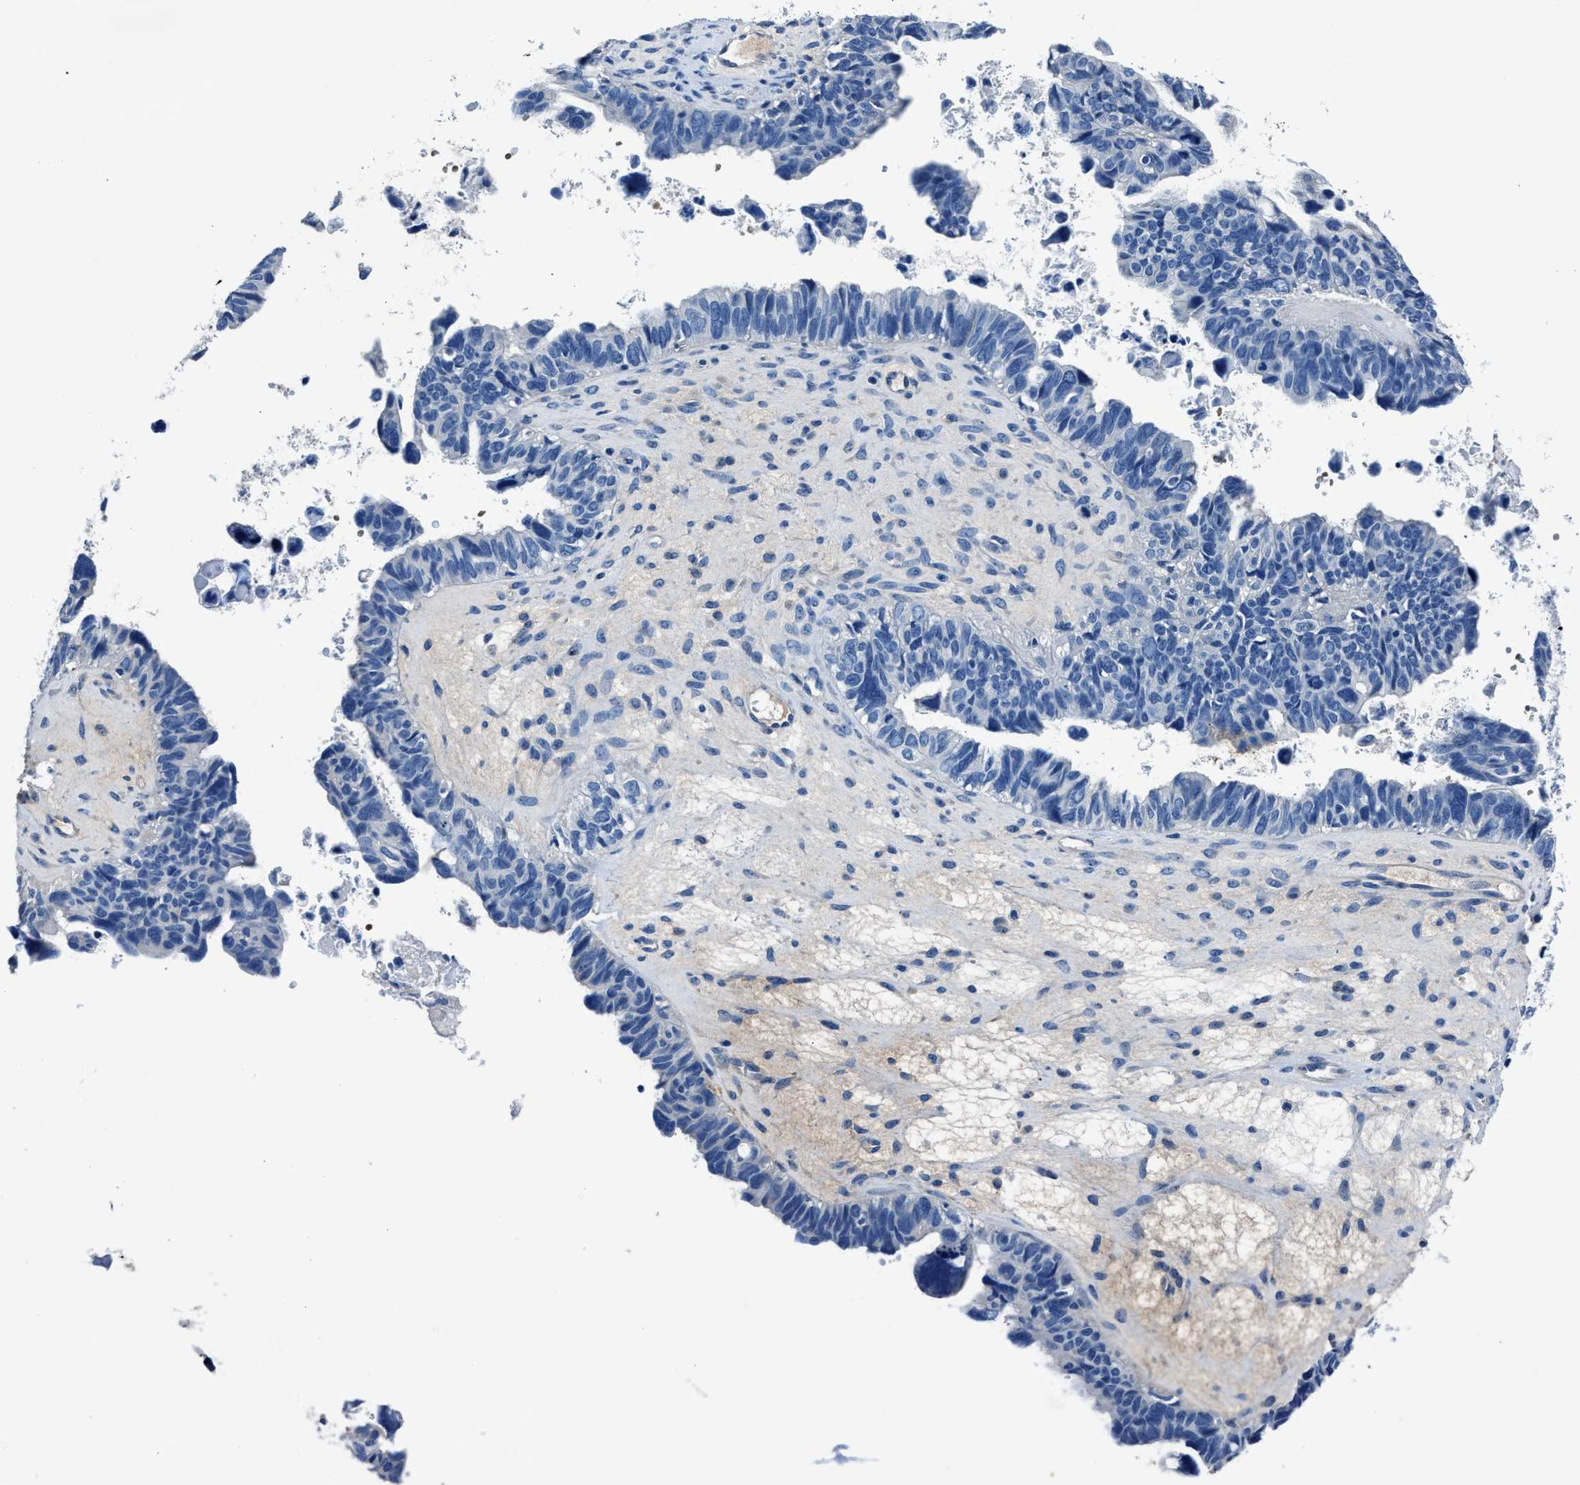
{"staining": {"intensity": "negative", "quantity": "none", "location": "none"}, "tissue": "ovarian cancer", "cell_type": "Tumor cells", "image_type": "cancer", "snomed": [{"axis": "morphology", "description": "Cystadenocarcinoma, serous, NOS"}, {"axis": "topography", "description": "Ovary"}], "caption": "A high-resolution photomicrograph shows immunohistochemistry staining of ovarian cancer (serous cystadenocarcinoma), which exhibits no significant positivity in tumor cells.", "gene": "NACAD", "patient": {"sex": "female", "age": 79}}